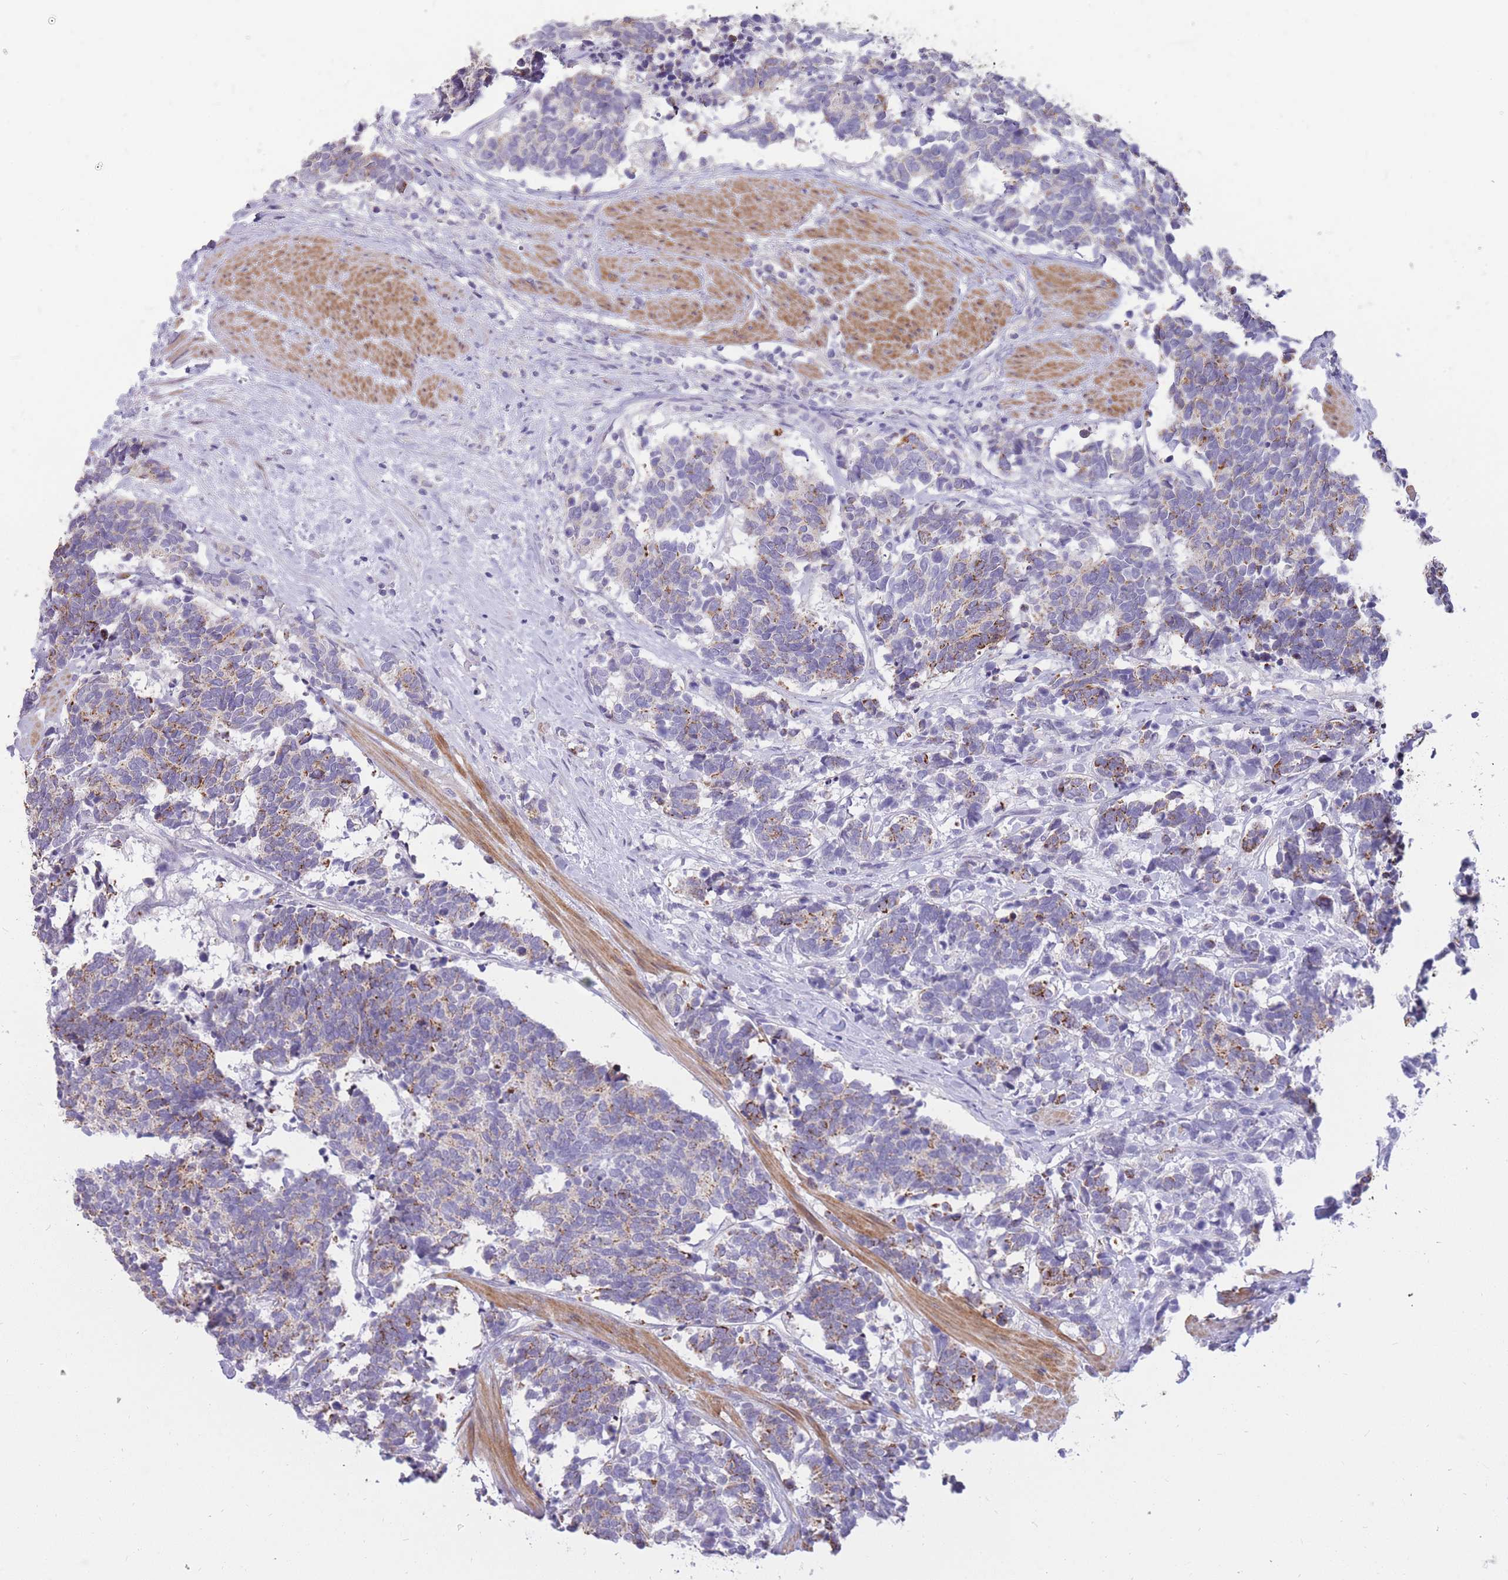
{"staining": {"intensity": "moderate", "quantity": "25%-75%", "location": "cytoplasmic/membranous"}, "tissue": "carcinoid", "cell_type": "Tumor cells", "image_type": "cancer", "snomed": [{"axis": "morphology", "description": "Carcinoma, NOS"}, {"axis": "morphology", "description": "Carcinoid, malignant, NOS"}, {"axis": "topography", "description": "Prostate"}], "caption": "Immunohistochemical staining of carcinoma exhibits medium levels of moderate cytoplasmic/membranous positivity in about 25%-75% of tumor cells.", "gene": "RNF170", "patient": {"sex": "male", "age": 57}}